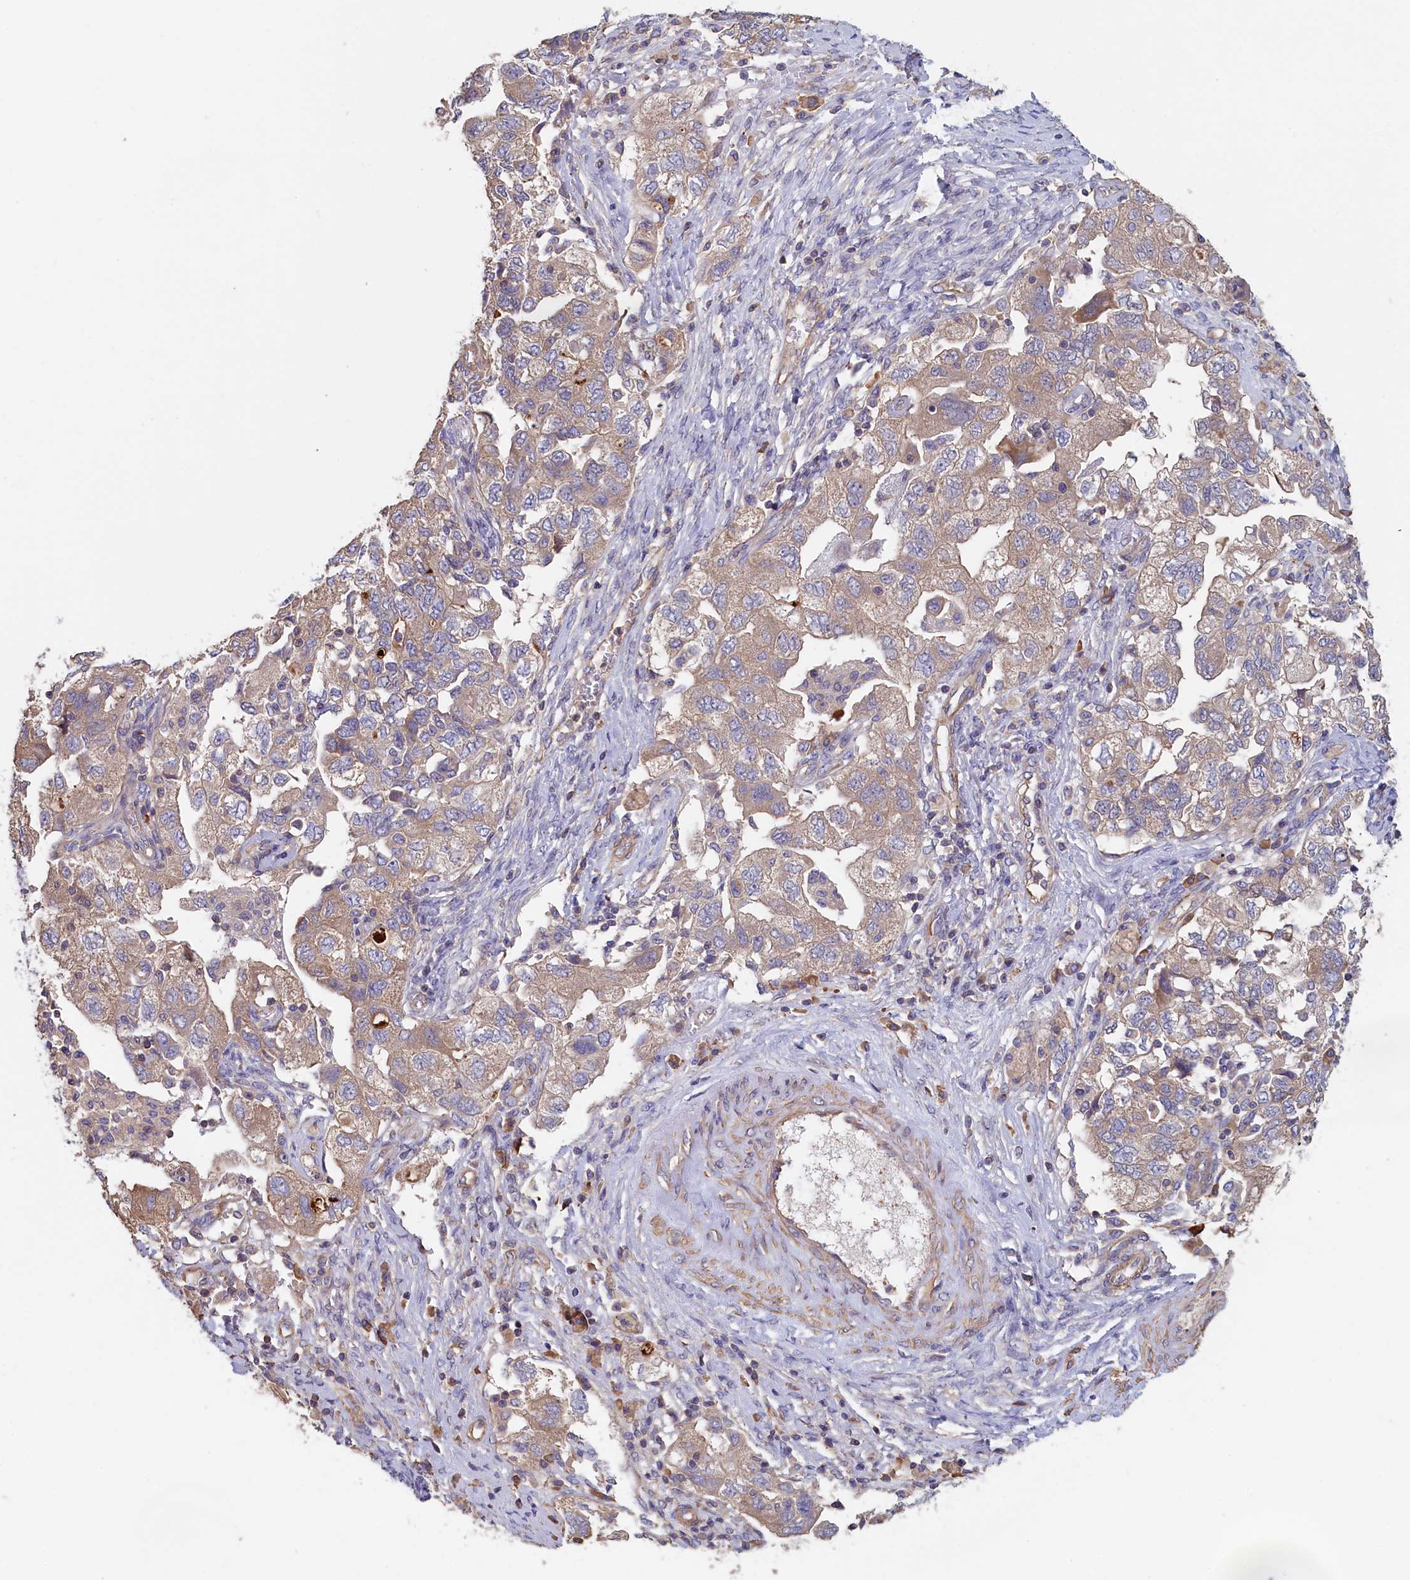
{"staining": {"intensity": "moderate", "quantity": ">75%", "location": "cytoplasmic/membranous"}, "tissue": "ovarian cancer", "cell_type": "Tumor cells", "image_type": "cancer", "snomed": [{"axis": "morphology", "description": "Carcinoma, NOS"}, {"axis": "morphology", "description": "Cystadenocarcinoma, serous, NOS"}, {"axis": "topography", "description": "Ovary"}], "caption": "The image exhibits immunohistochemical staining of ovarian serous cystadenocarcinoma. There is moderate cytoplasmic/membranous positivity is present in about >75% of tumor cells.", "gene": "ANKRD2", "patient": {"sex": "female", "age": 69}}